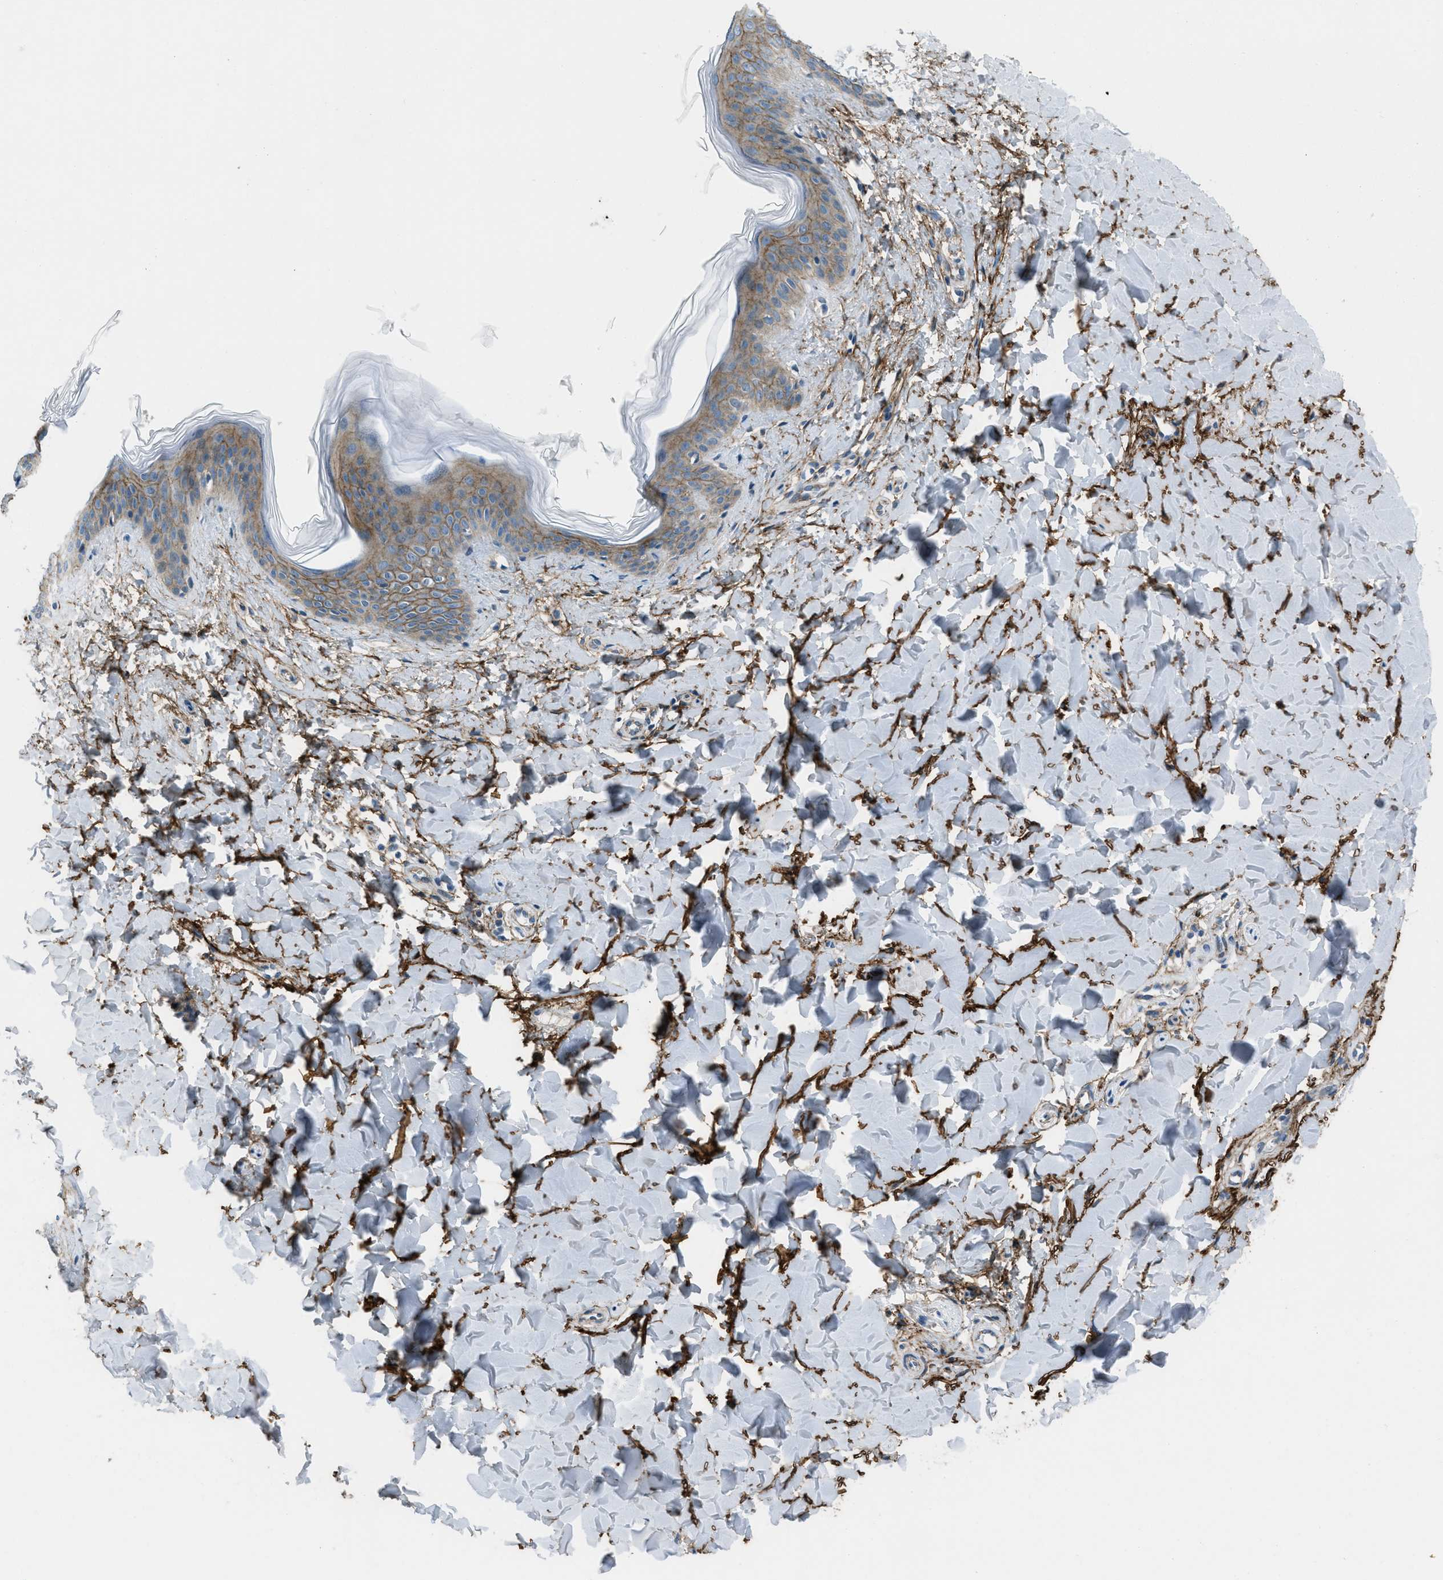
{"staining": {"intensity": "moderate", "quantity": ">75%", "location": "cytoplasmic/membranous"}, "tissue": "skin", "cell_type": "Fibroblasts", "image_type": "normal", "snomed": [{"axis": "morphology", "description": "Normal tissue, NOS"}, {"axis": "topography", "description": "Skin"}], "caption": "High-power microscopy captured an immunohistochemistry image of benign skin, revealing moderate cytoplasmic/membranous positivity in approximately >75% of fibroblasts. Nuclei are stained in blue.", "gene": "FBN1", "patient": {"sex": "female", "age": 17}}